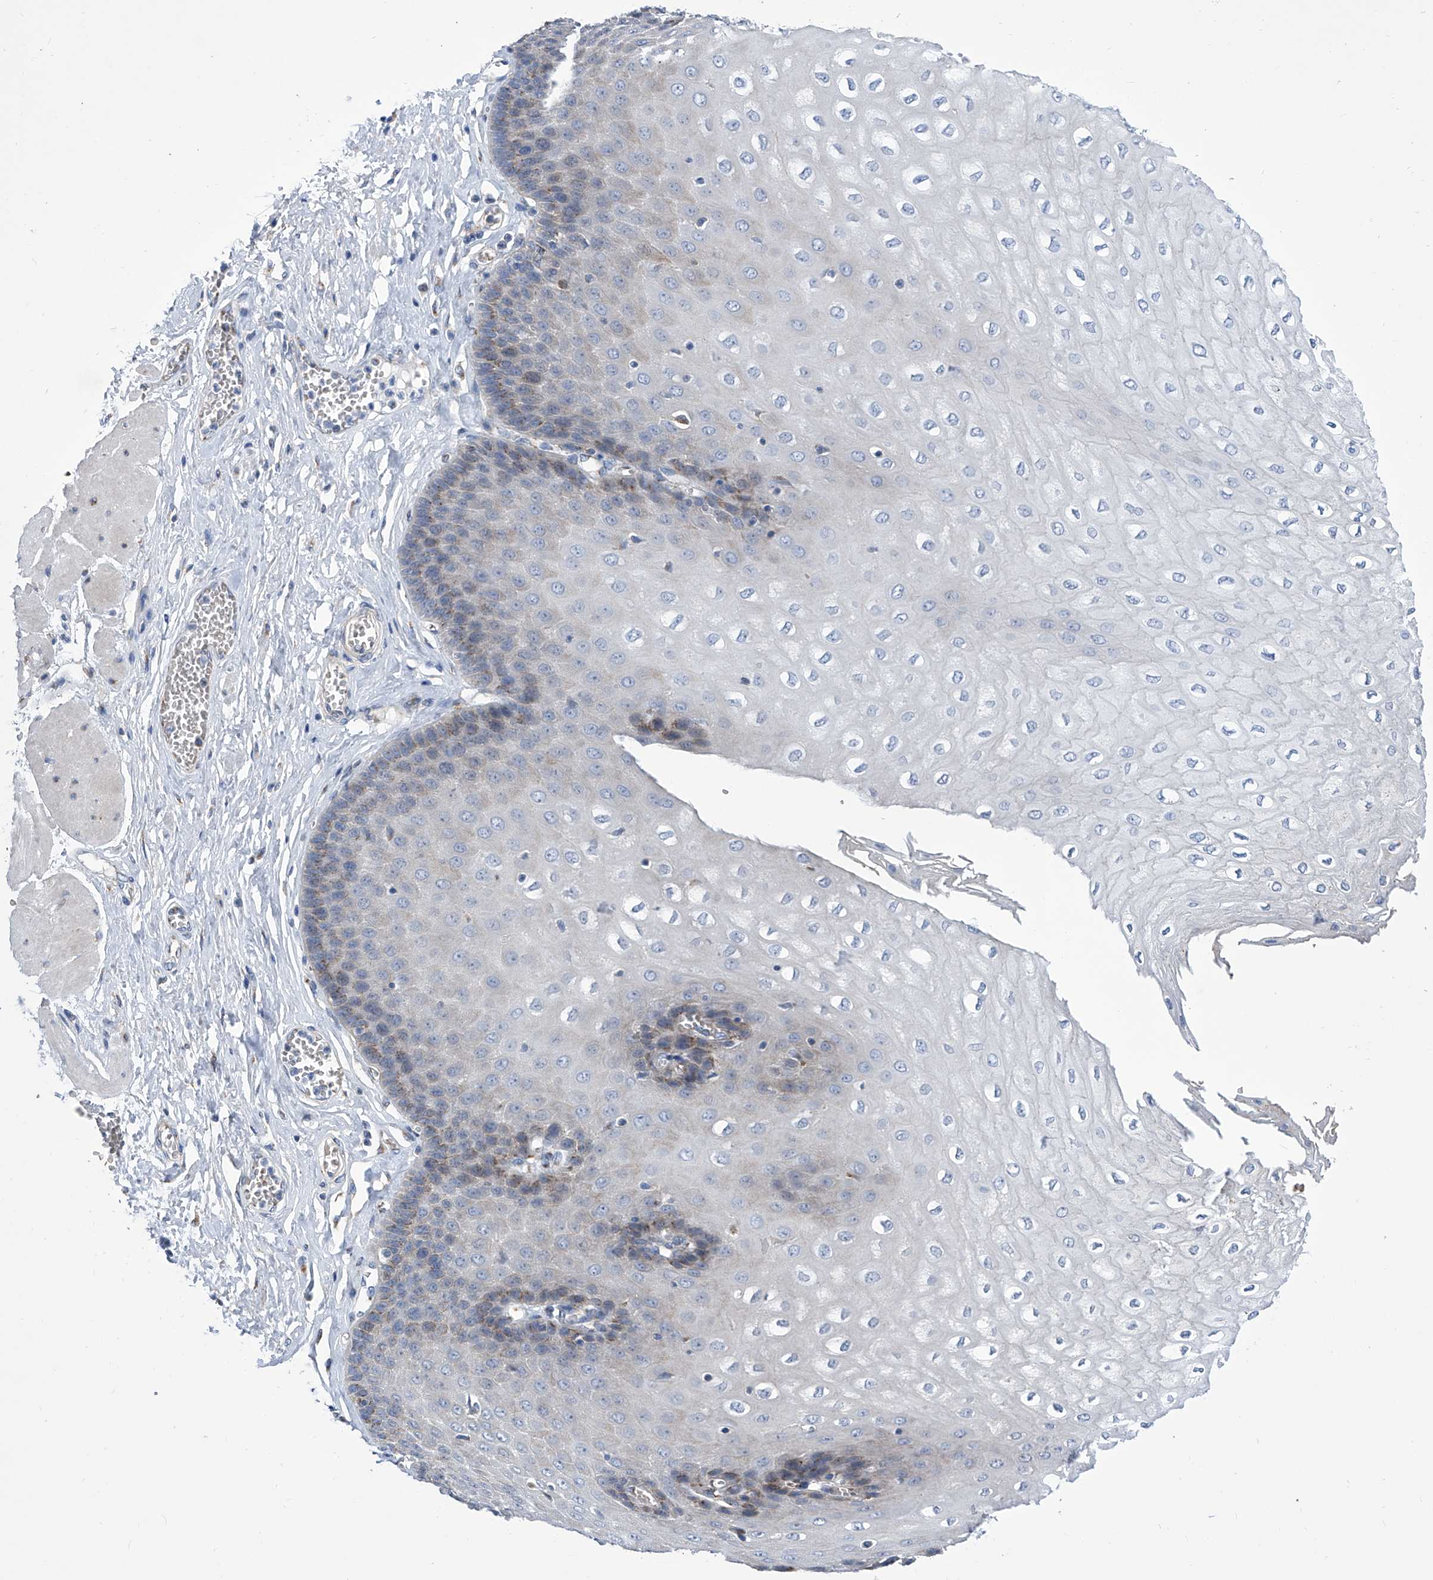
{"staining": {"intensity": "moderate", "quantity": "25%-75%", "location": "cytoplasmic/membranous"}, "tissue": "esophagus", "cell_type": "Squamous epithelial cells", "image_type": "normal", "snomed": [{"axis": "morphology", "description": "Normal tissue, NOS"}, {"axis": "topography", "description": "Esophagus"}], "caption": "Immunohistochemistry micrograph of unremarkable esophagus stained for a protein (brown), which shows medium levels of moderate cytoplasmic/membranous staining in about 25%-75% of squamous epithelial cells.", "gene": "TJAP1", "patient": {"sex": "male", "age": 60}}